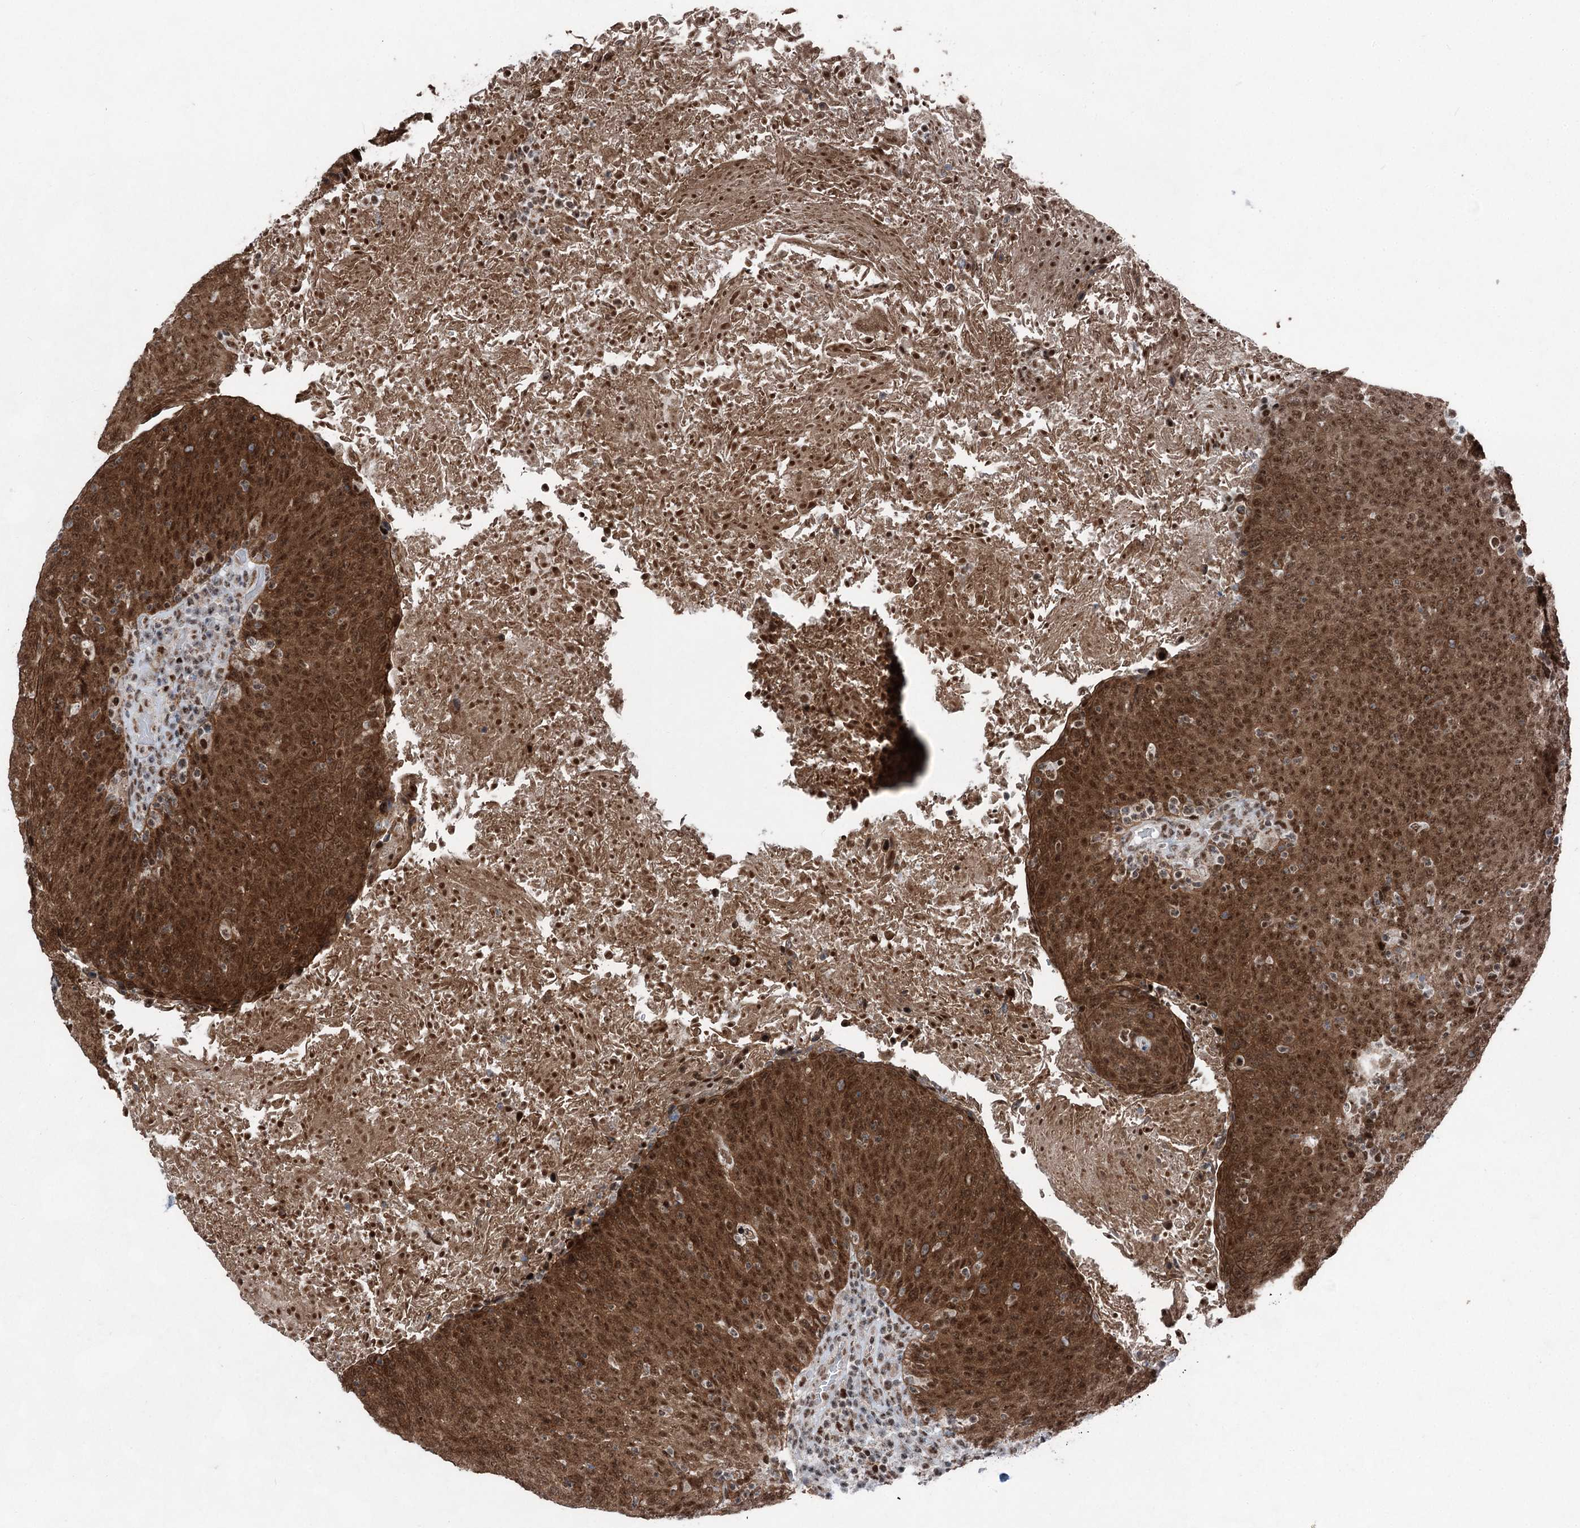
{"staining": {"intensity": "strong", "quantity": ">75%", "location": "cytoplasmic/membranous,nuclear"}, "tissue": "head and neck cancer", "cell_type": "Tumor cells", "image_type": "cancer", "snomed": [{"axis": "morphology", "description": "Squamous cell carcinoma, NOS"}, {"axis": "morphology", "description": "Squamous cell carcinoma, metastatic, NOS"}, {"axis": "topography", "description": "Lymph node"}, {"axis": "topography", "description": "Head-Neck"}], "caption": "The histopathology image reveals a brown stain indicating the presence of a protein in the cytoplasmic/membranous and nuclear of tumor cells in squamous cell carcinoma (head and neck). The staining was performed using DAB to visualize the protein expression in brown, while the nuclei were stained in blue with hematoxylin (Magnification: 20x).", "gene": "ZCCHC8", "patient": {"sex": "male", "age": 62}}